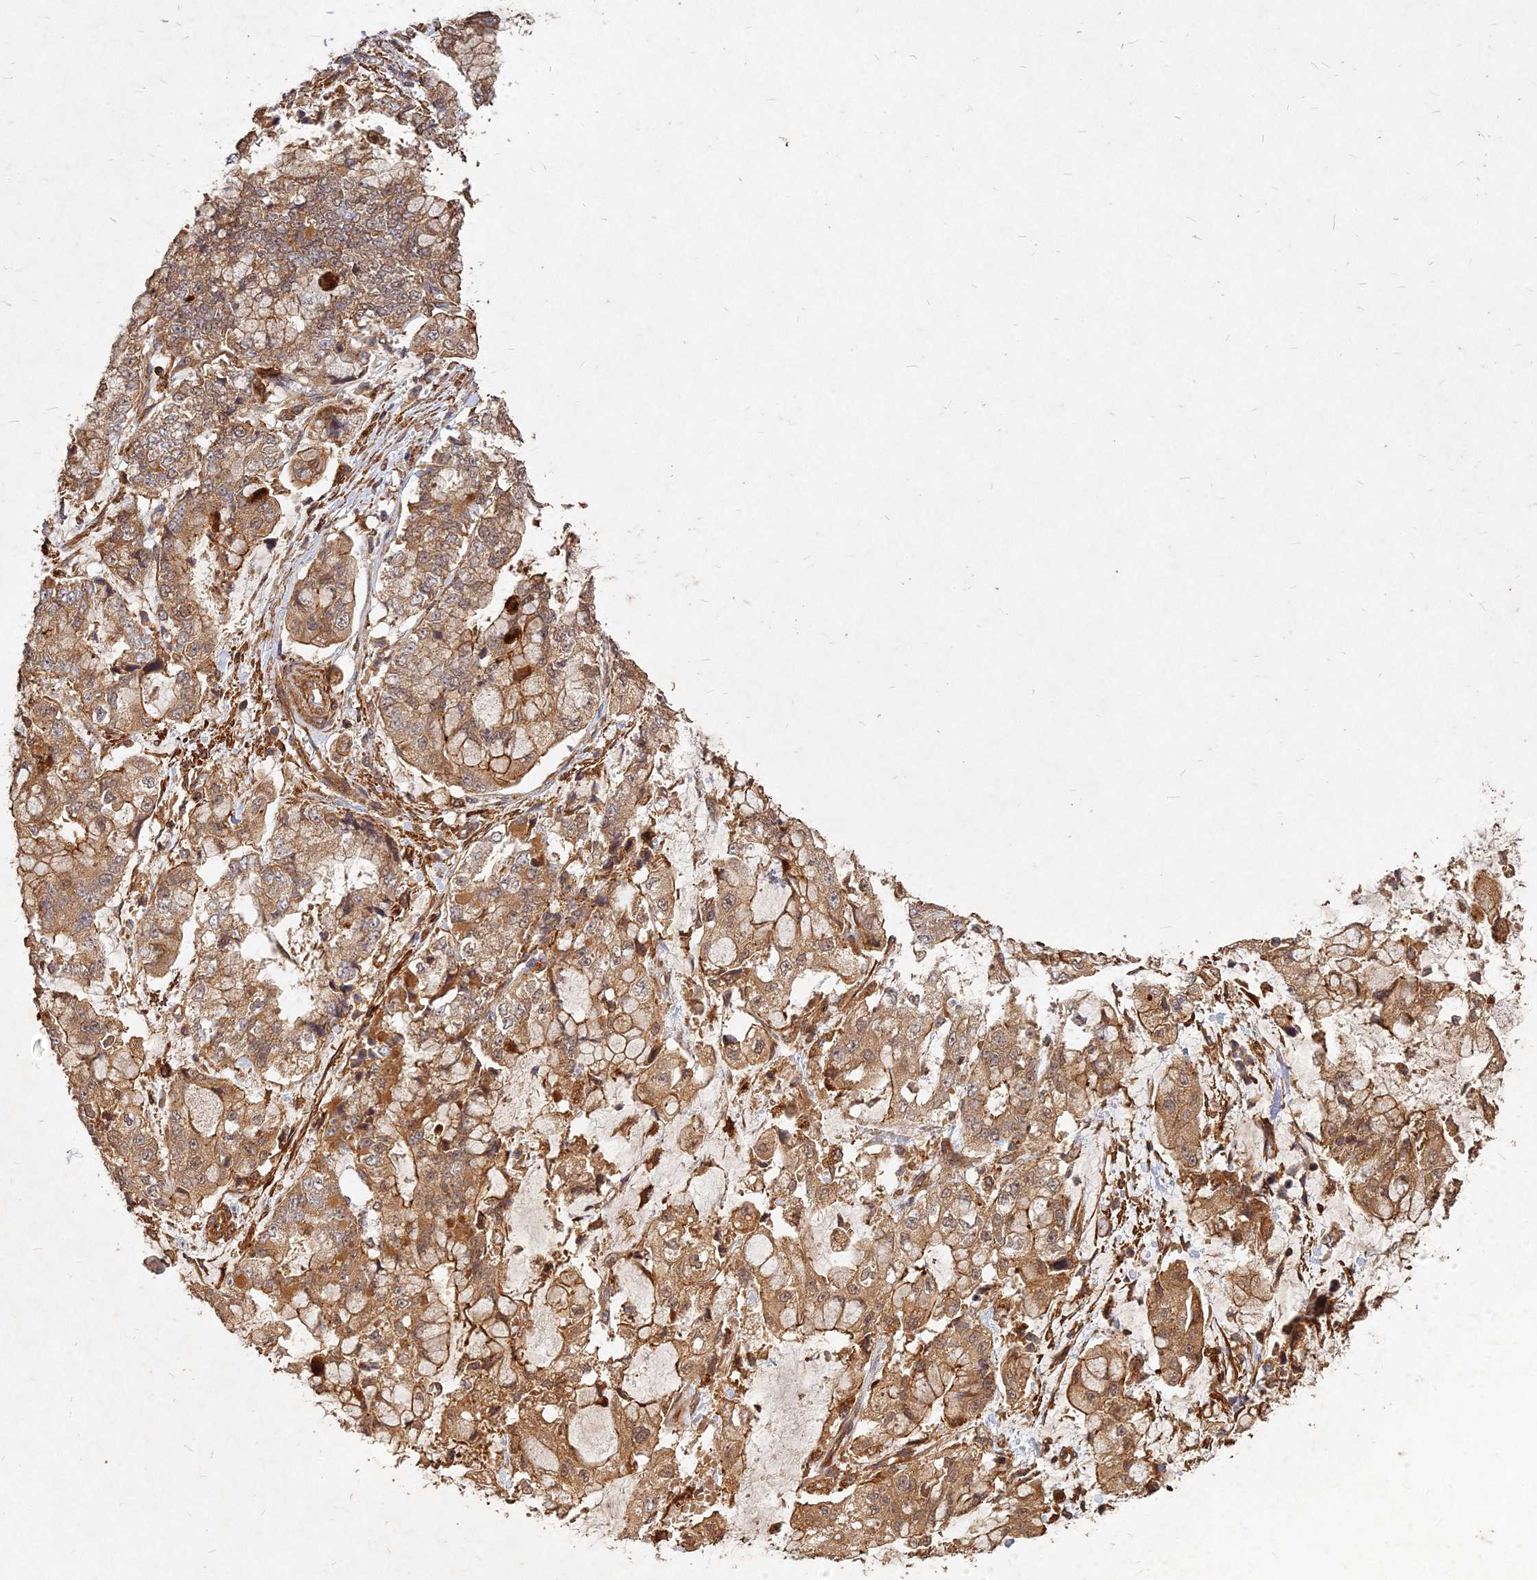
{"staining": {"intensity": "moderate", "quantity": ">75%", "location": "cytoplasmic/membranous,nuclear"}, "tissue": "stomach cancer", "cell_type": "Tumor cells", "image_type": "cancer", "snomed": [{"axis": "morphology", "description": "Adenocarcinoma, NOS"}, {"axis": "topography", "description": "Stomach"}], "caption": "Protein staining of stomach cancer tissue demonstrates moderate cytoplasmic/membranous and nuclear positivity in about >75% of tumor cells.", "gene": "UBE2W", "patient": {"sex": "male", "age": 76}}